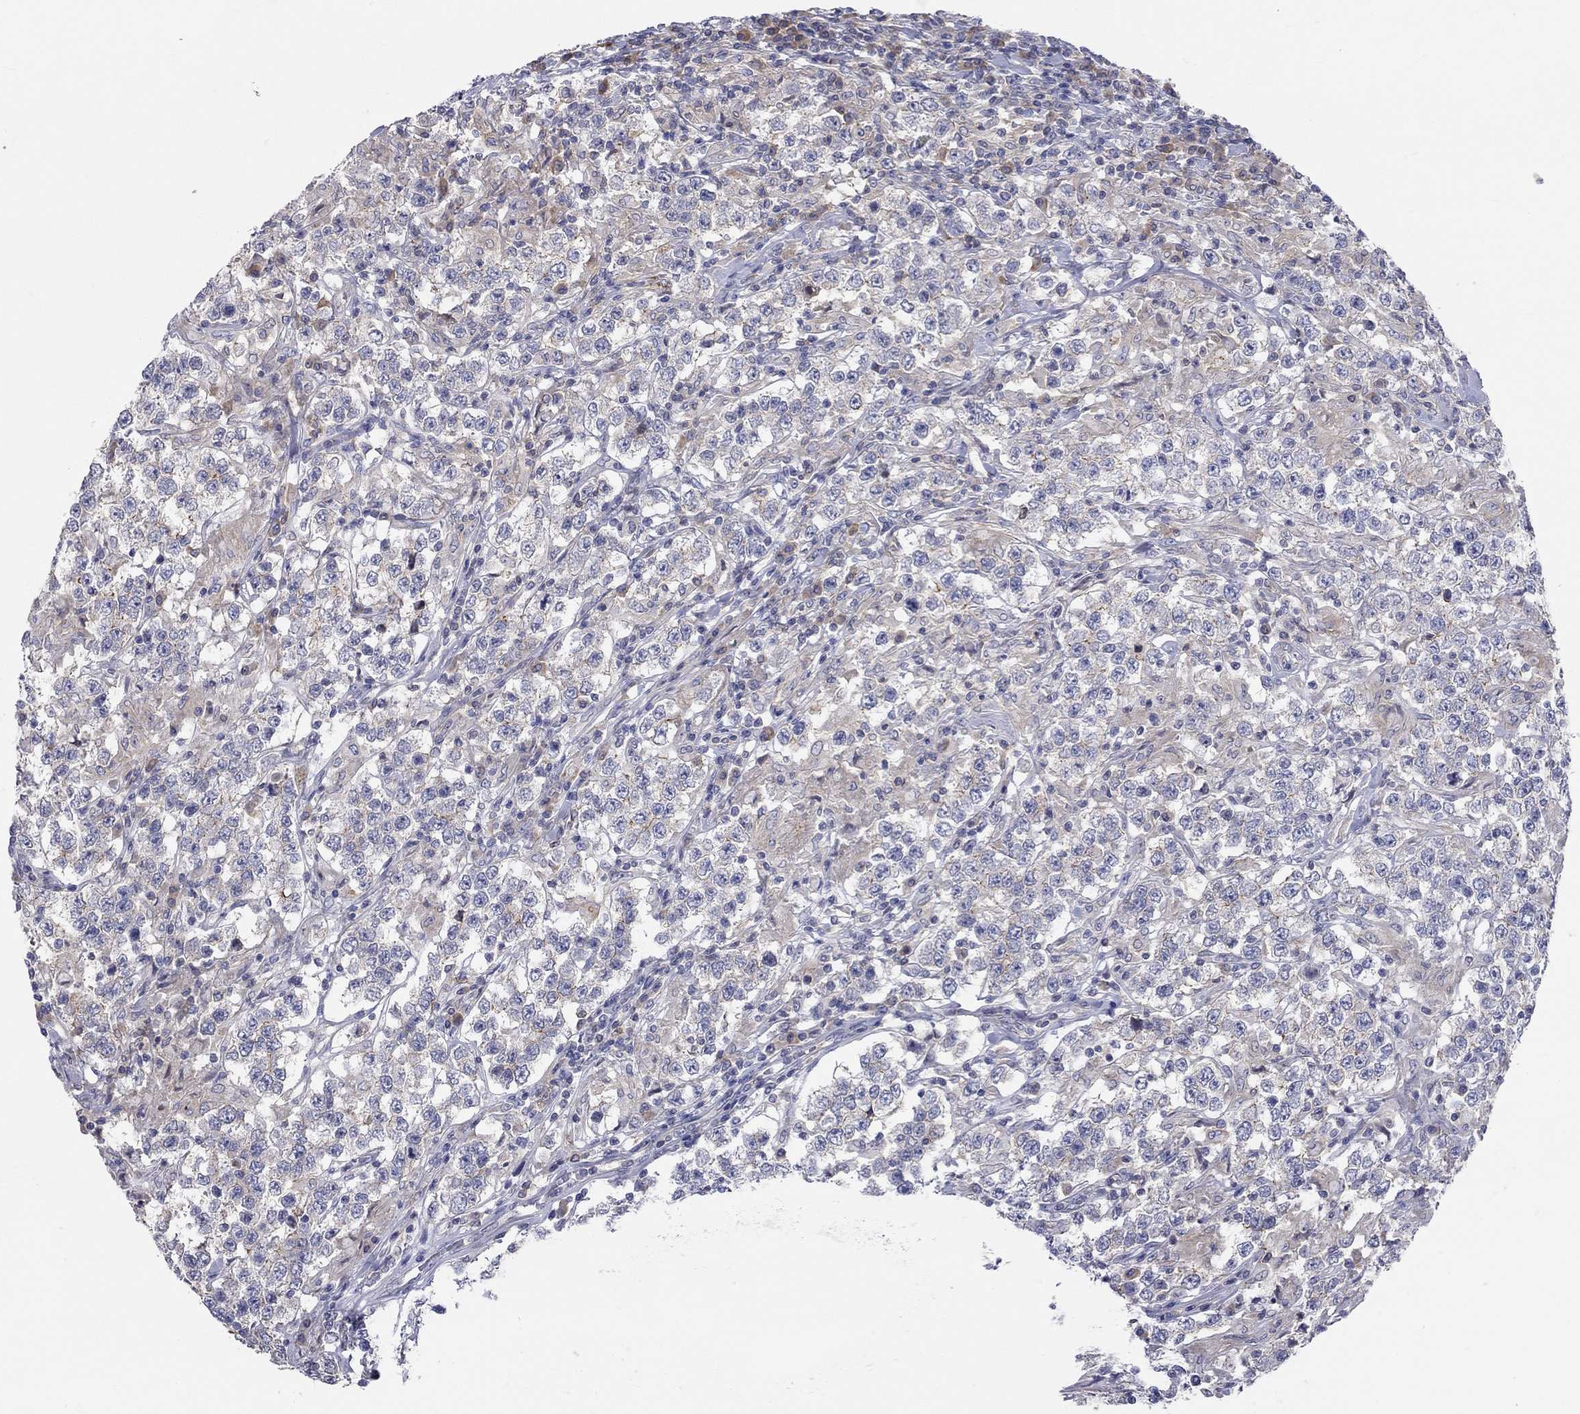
{"staining": {"intensity": "negative", "quantity": "none", "location": "none"}, "tissue": "testis cancer", "cell_type": "Tumor cells", "image_type": "cancer", "snomed": [{"axis": "morphology", "description": "Seminoma, NOS"}, {"axis": "morphology", "description": "Carcinoma, Embryonal, NOS"}, {"axis": "topography", "description": "Testis"}], "caption": "Immunohistochemical staining of embryonal carcinoma (testis) demonstrates no significant staining in tumor cells. Brightfield microscopy of IHC stained with DAB (3,3'-diaminobenzidine) (brown) and hematoxylin (blue), captured at high magnification.", "gene": "PCDHGA10", "patient": {"sex": "male", "age": 41}}